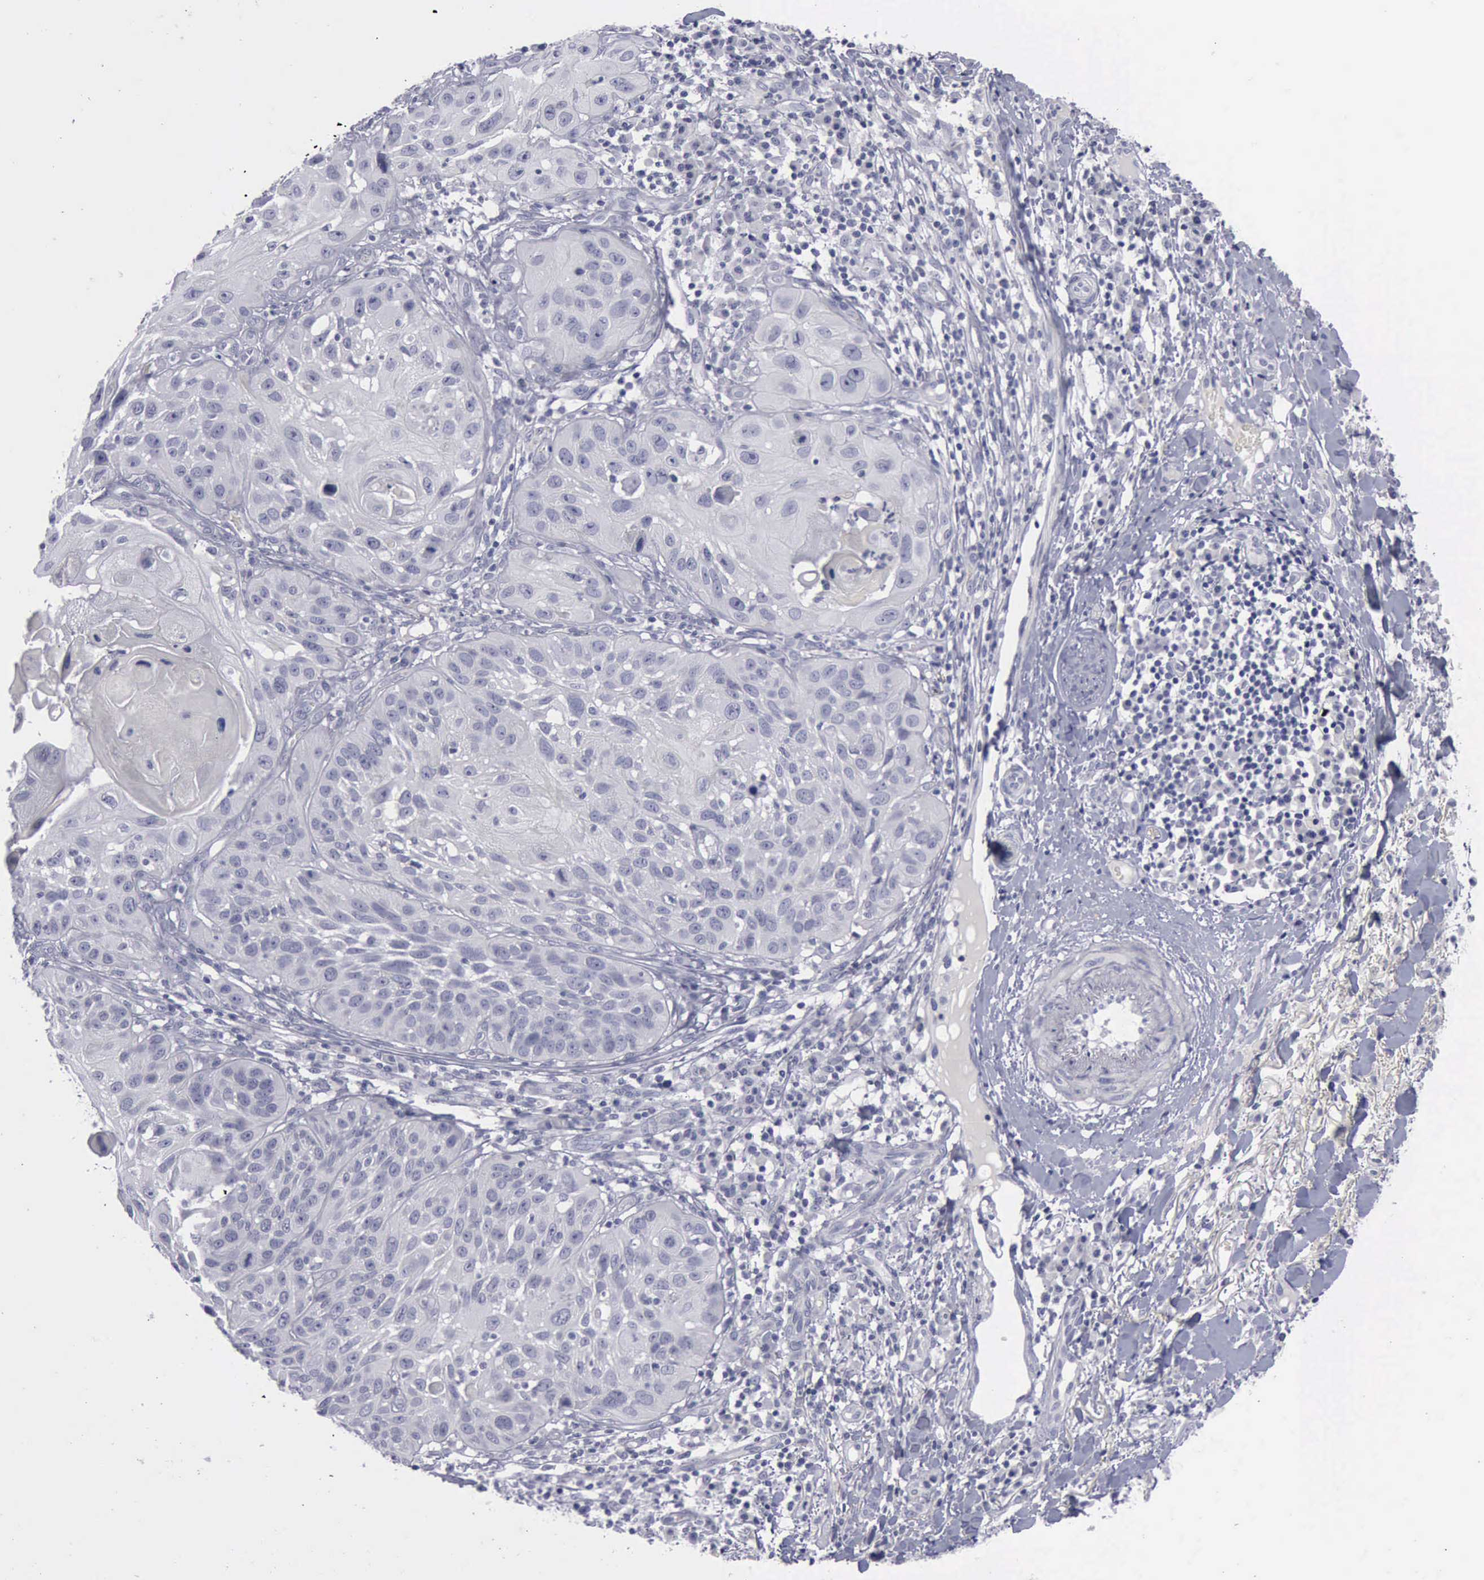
{"staining": {"intensity": "negative", "quantity": "none", "location": "none"}, "tissue": "skin cancer", "cell_type": "Tumor cells", "image_type": "cancer", "snomed": [{"axis": "morphology", "description": "Squamous cell carcinoma, NOS"}, {"axis": "topography", "description": "Skin"}], "caption": "Immunohistochemistry (IHC) histopathology image of neoplastic tissue: human squamous cell carcinoma (skin) stained with DAB shows no significant protein expression in tumor cells.", "gene": "CDH2", "patient": {"sex": "female", "age": 89}}